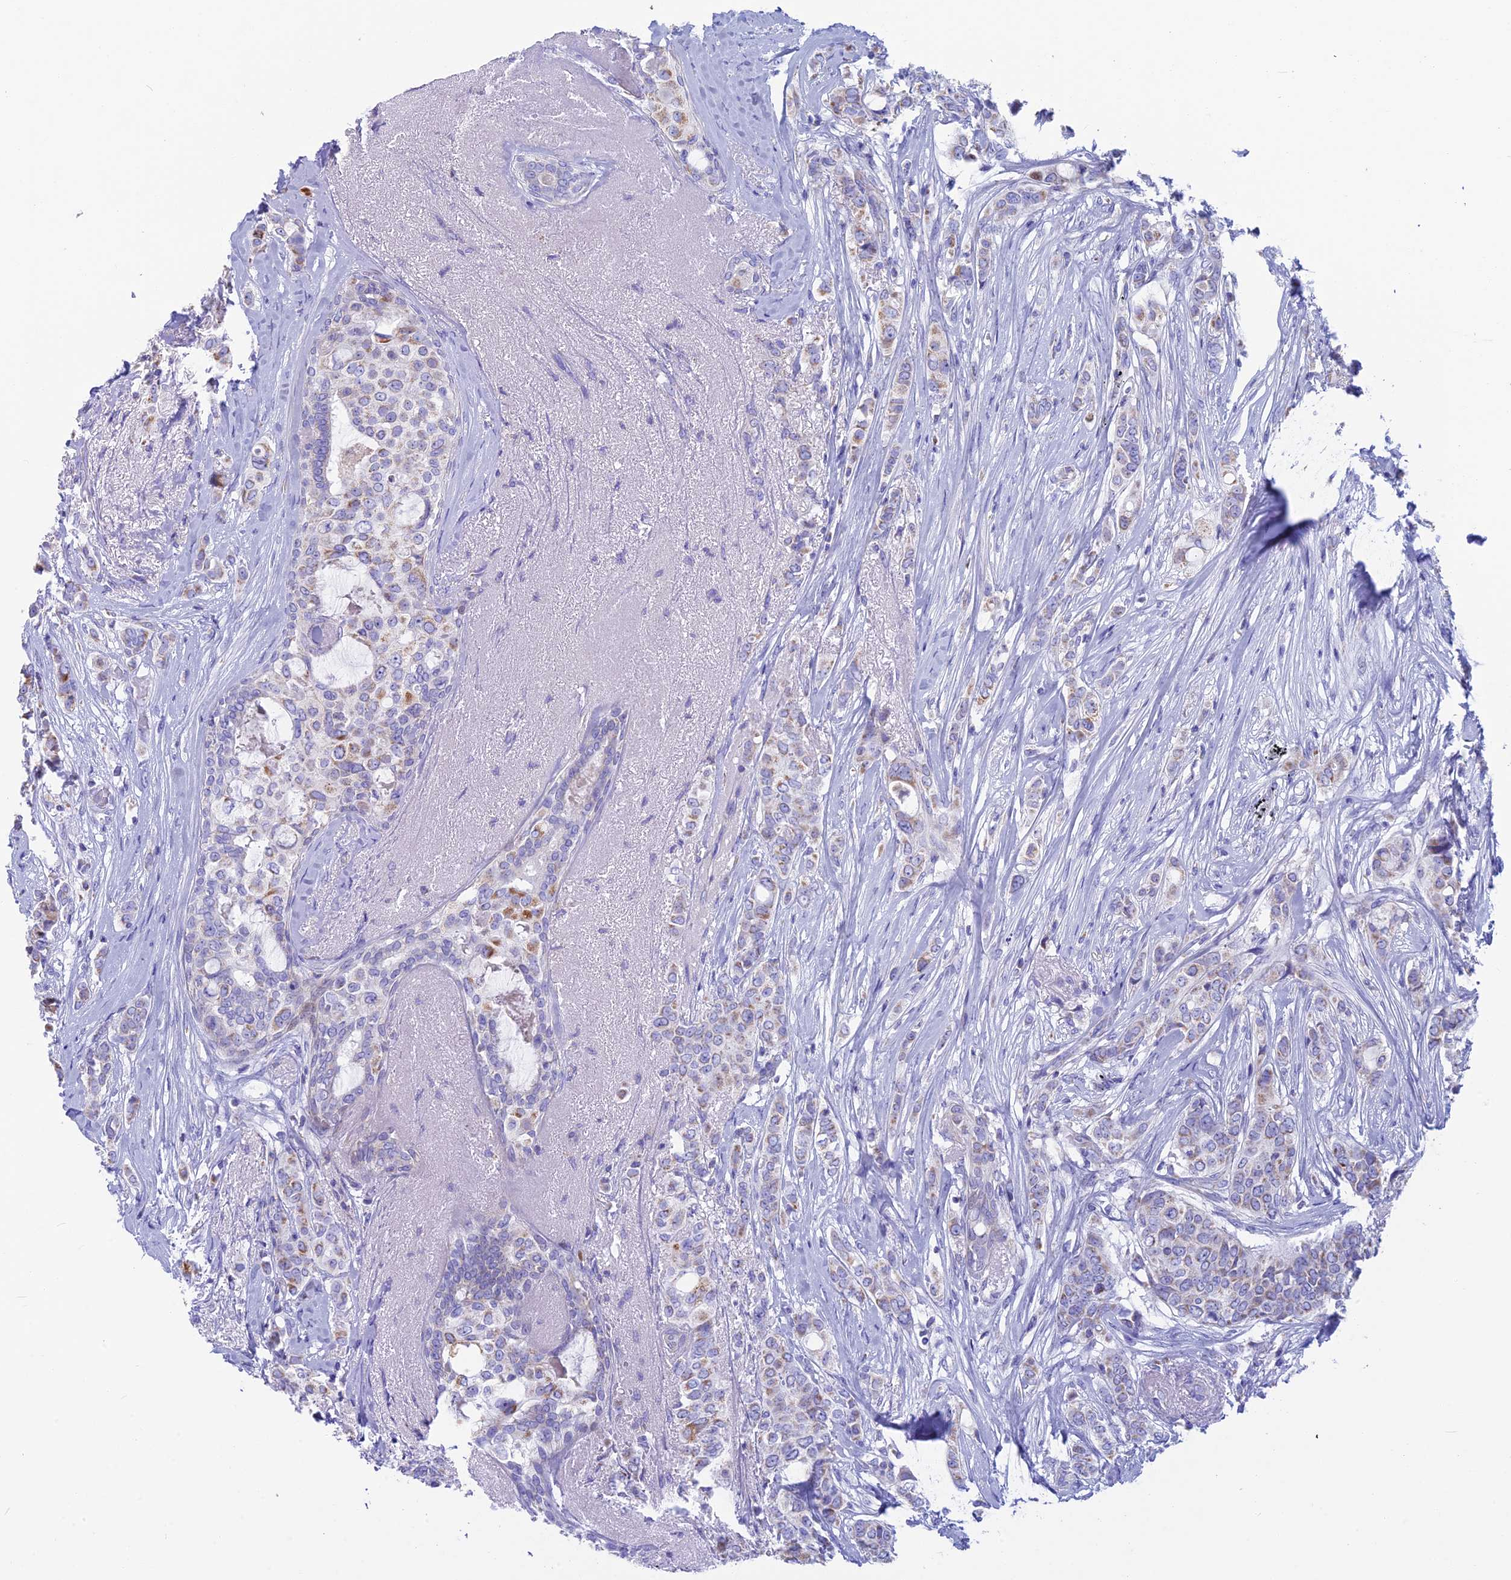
{"staining": {"intensity": "moderate", "quantity": "<25%", "location": "cytoplasmic/membranous"}, "tissue": "breast cancer", "cell_type": "Tumor cells", "image_type": "cancer", "snomed": [{"axis": "morphology", "description": "Lobular carcinoma"}, {"axis": "topography", "description": "Breast"}], "caption": "Lobular carcinoma (breast) stained with IHC exhibits moderate cytoplasmic/membranous positivity in approximately <25% of tumor cells. The staining is performed using DAB (3,3'-diaminobenzidine) brown chromogen to label protein expression. The nuclei are counter-stained blue using hematoxylin.", "gene": "CS", "patient": {"sex": "female", "age": 51}}